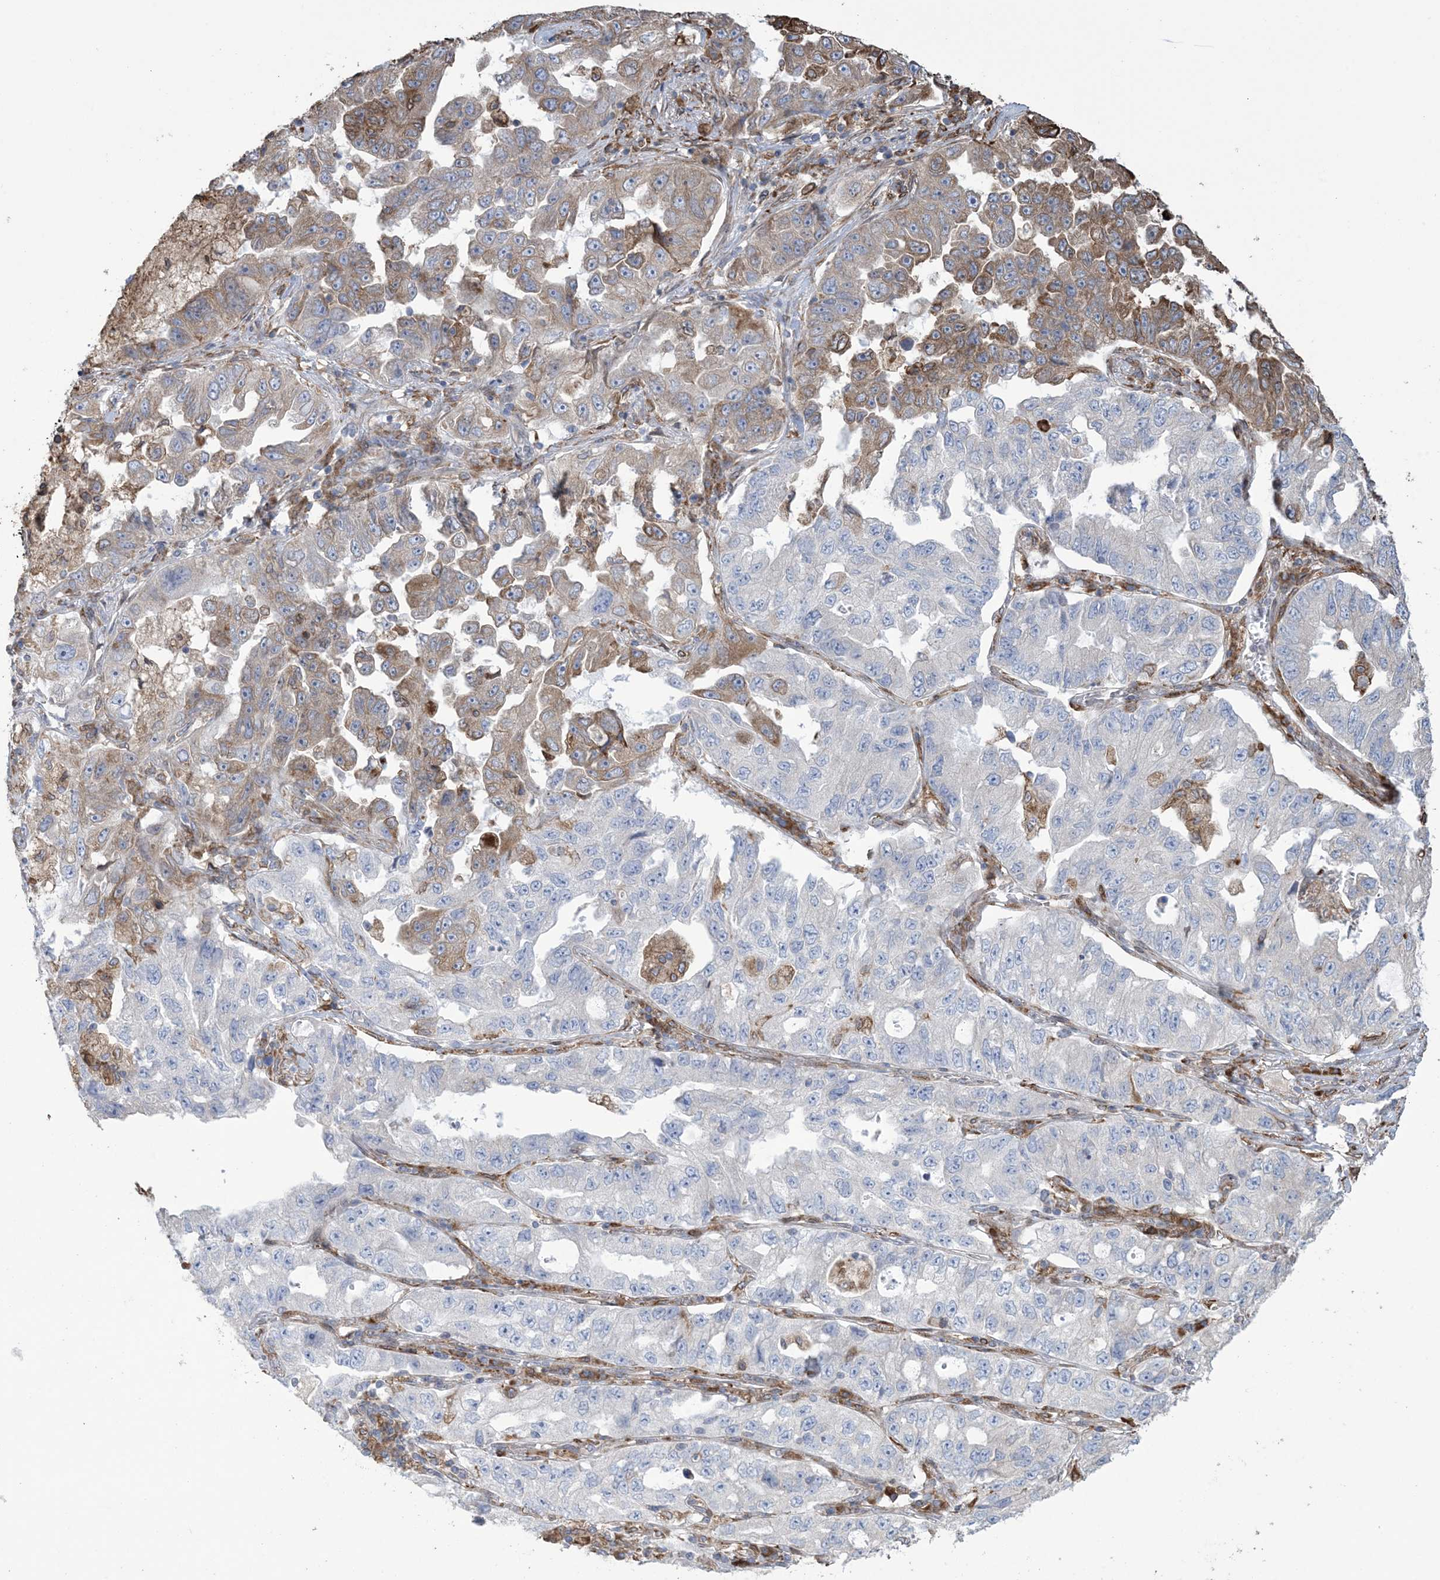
{"staining": {"intensity": "moderate", "quantity": "25%-75%", "location": "cytoplasmic/membranous"}, "tissue": "lung cancer", "cell_type": "Tumor cells", "image_type": "cancer", "snomed": [{"axis": "morphology", "description": "Adenocarcinoma, NOS"}, {"axis": "topography", "description": "Lung"}], "caption": "This is an image of IHC staining of adenocarcinoma (lung), which shows moderate positivity in the cytoplasmic/membranous of tumor cells.", "gene": "SHANK1", "patient": {"sex": "female", "age": 51}}